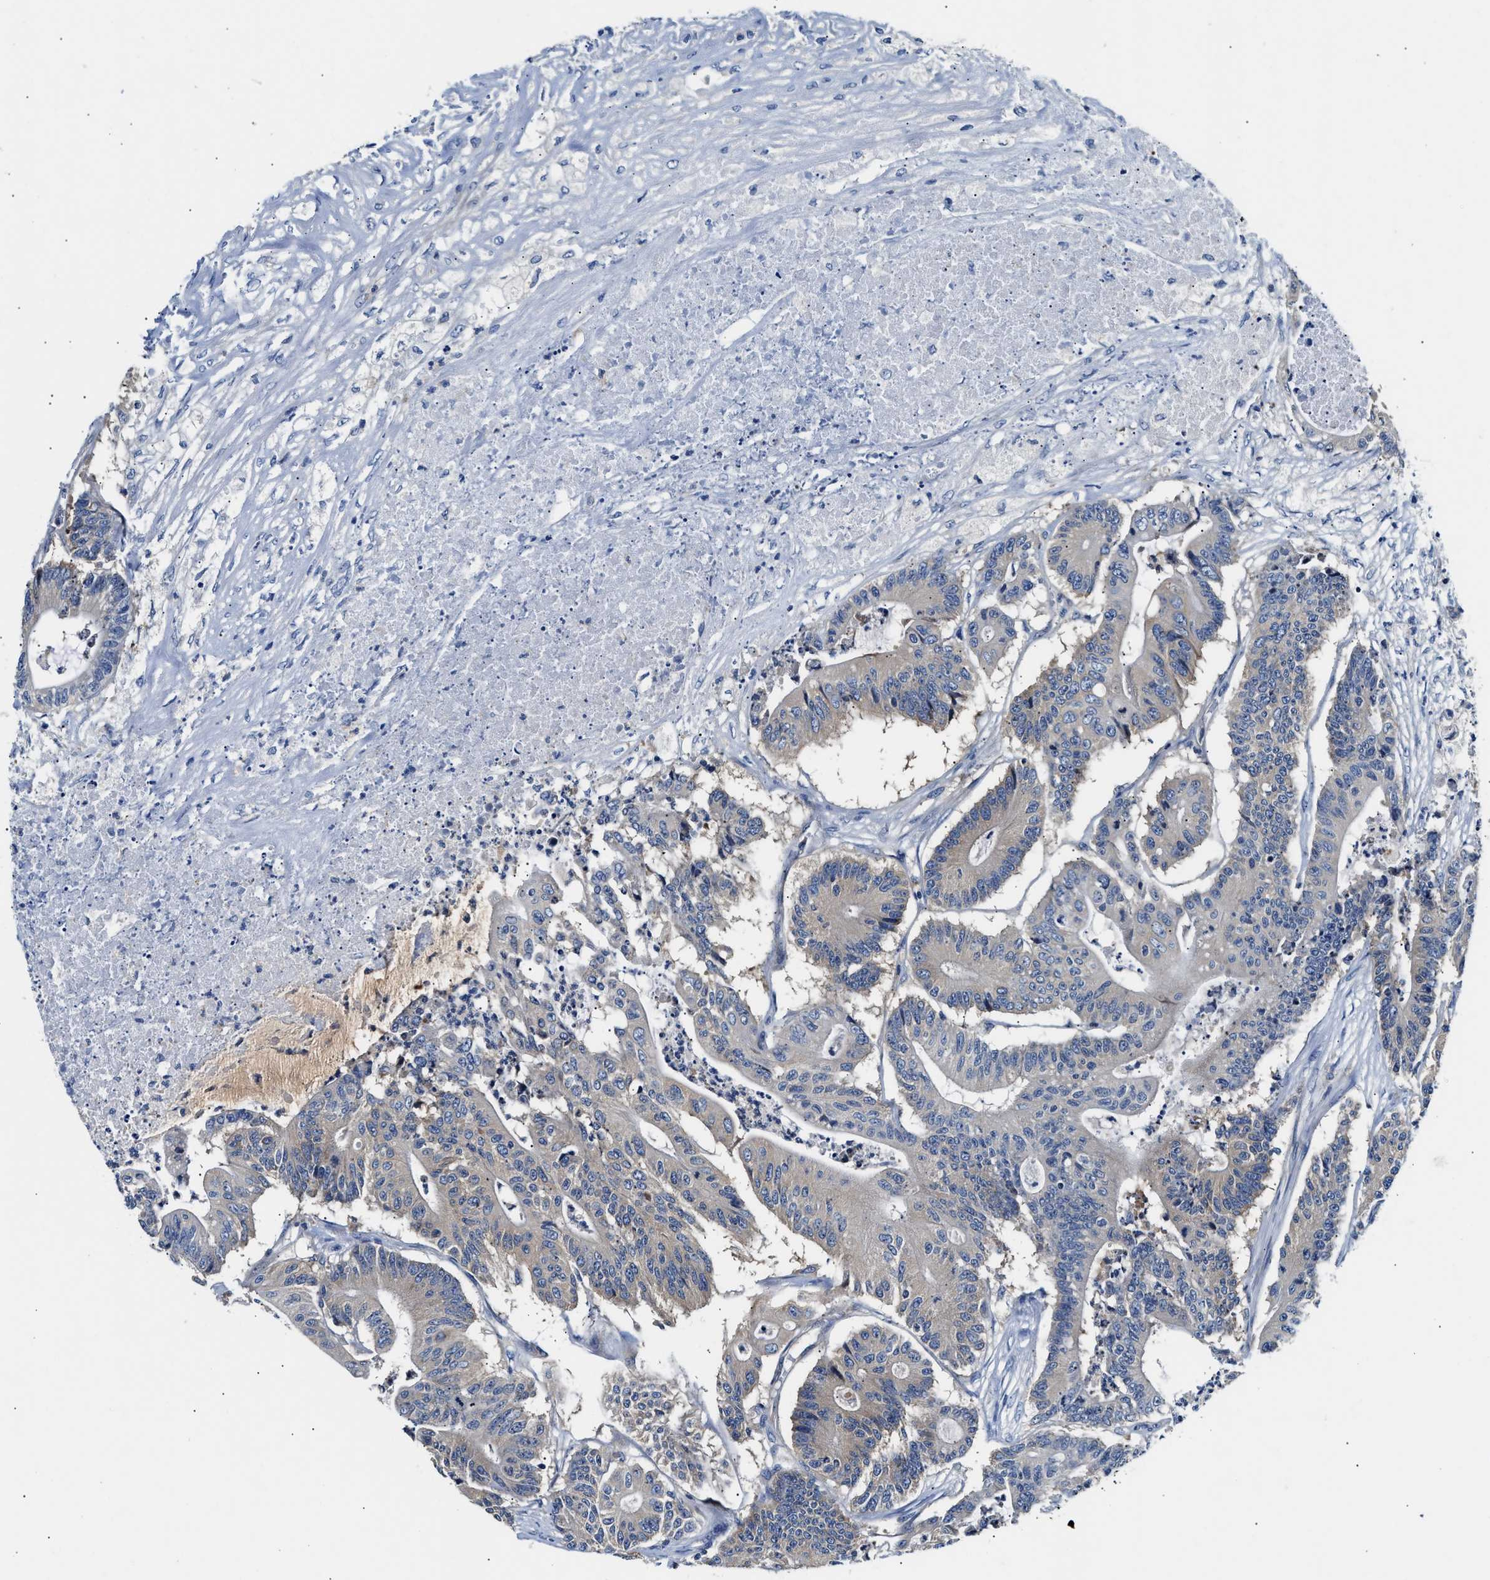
{"staining": {"intensity": "weak", "quantity": "<25%", "location": "cytoplasmic/membranous"}, "tissue": "colorectal cancer", "cell_type": "Tumor cells", "image_type": "cancer", "snomed": [{"axis": "morphology", "description": "Adenocarcinoma, NOS"}, {"axis": "topography", "description": "Colon"}], "caption": "A histopathology image of colorectal adenocarcinoma stained for a protein demonstrates no brown staining in tumor cells.", "gene": "FAM185A", "patient": {"sex": "female", "age": 84}}